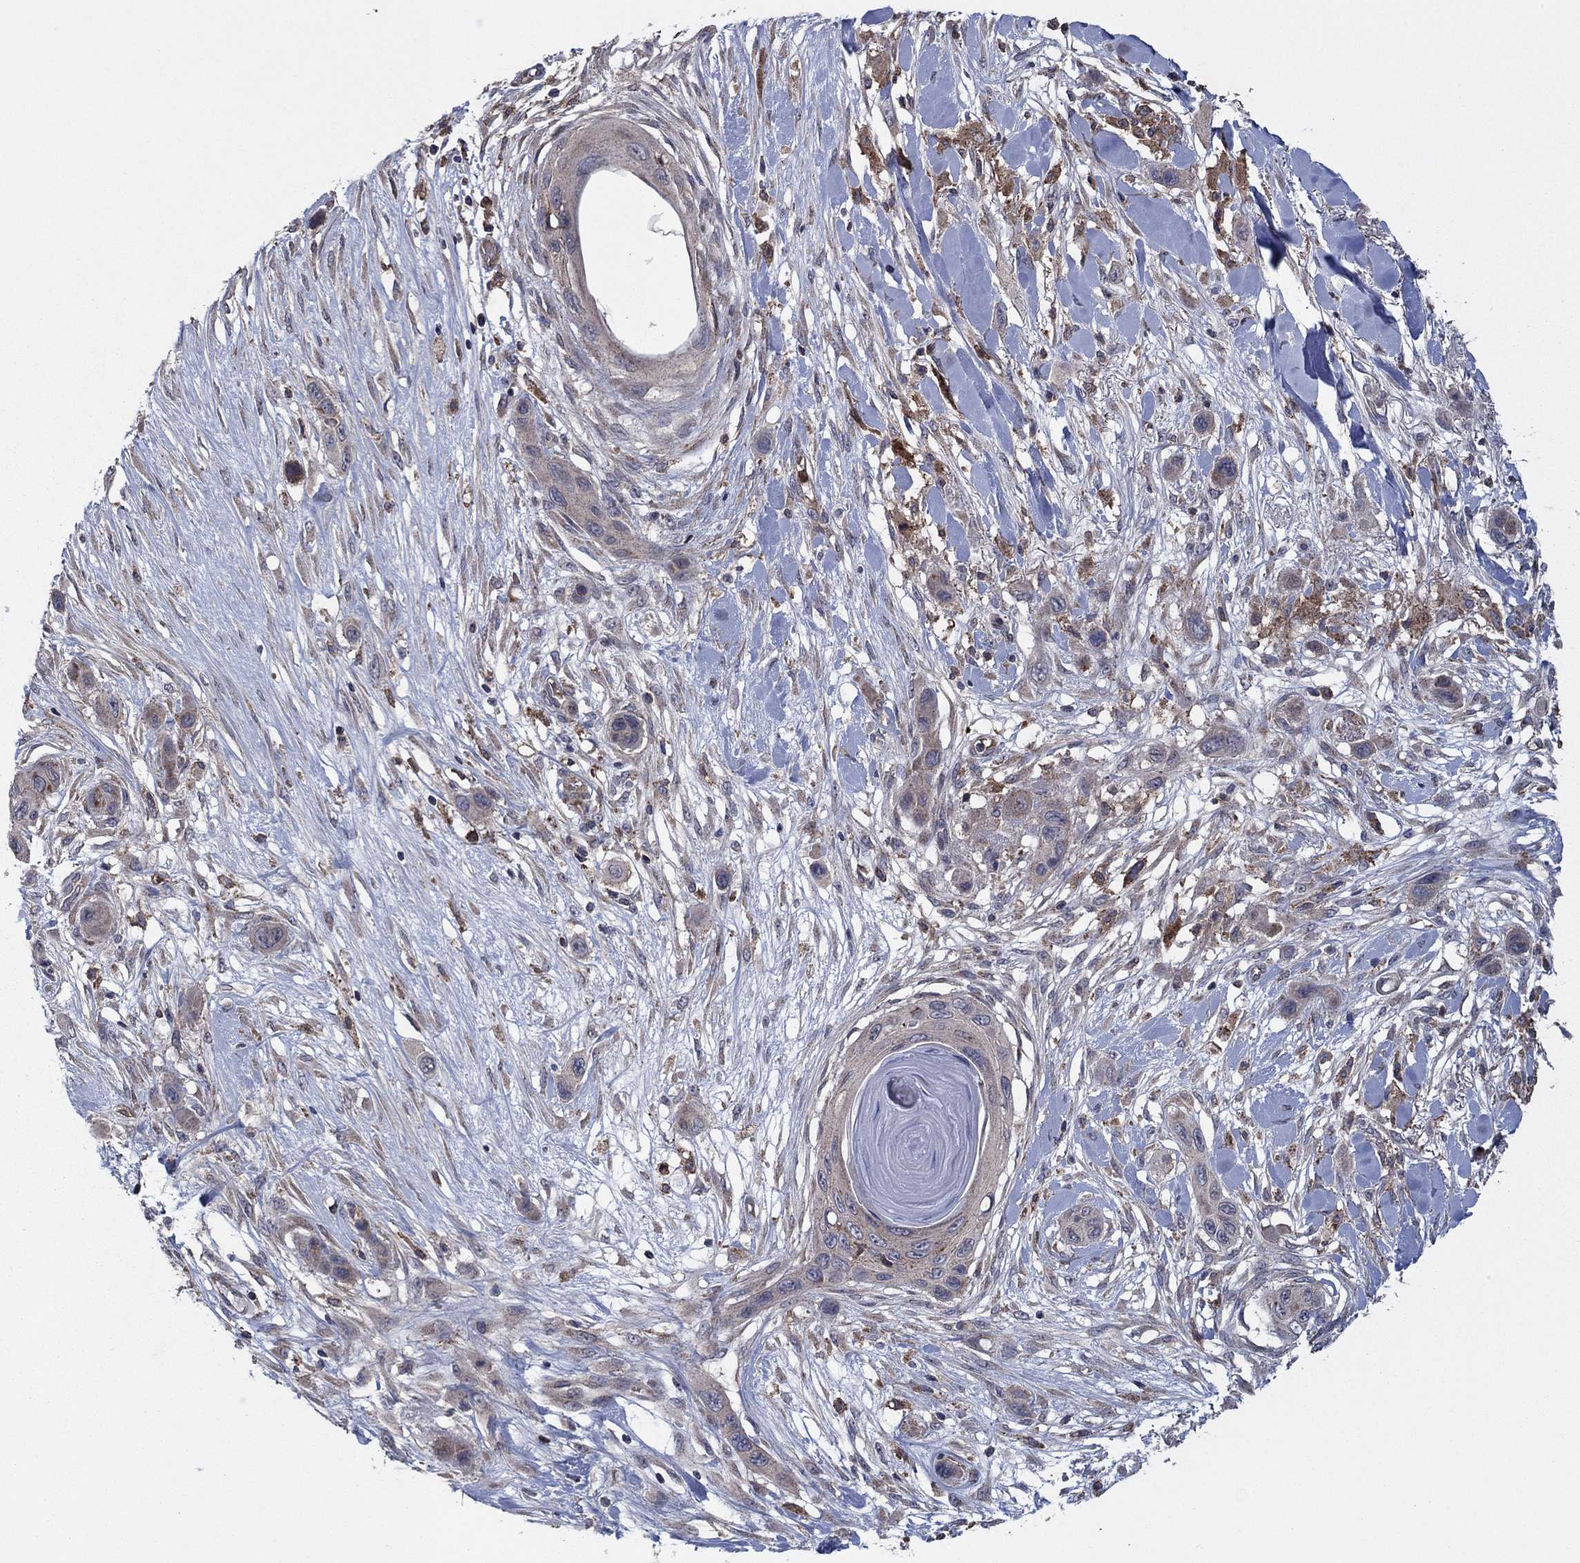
{"staining": {"intensity": "weak", "quantity": "25%-75%", "location": "cytoplasmic/membranous"}, "tissue": "skin cancer", "cell_type": "Tumor cells", "image_type": "cancer", "snomed": [{"axis": "morphology", "description": "Squamous cell carcinoma, NOS"}, {"axis": "topography", "description": "Skin"}], "caption": "Brown immunohistochemical staining in human squamous cell carcinoma (skin) shows weak cytoplasmic/membranous positivity in about 25%-75% of tumor cells. (Brightfield microscopy of DAB IHC at high magnification).", "gene": "MEA1", "patient": {"sex": "male", "age": 79}}